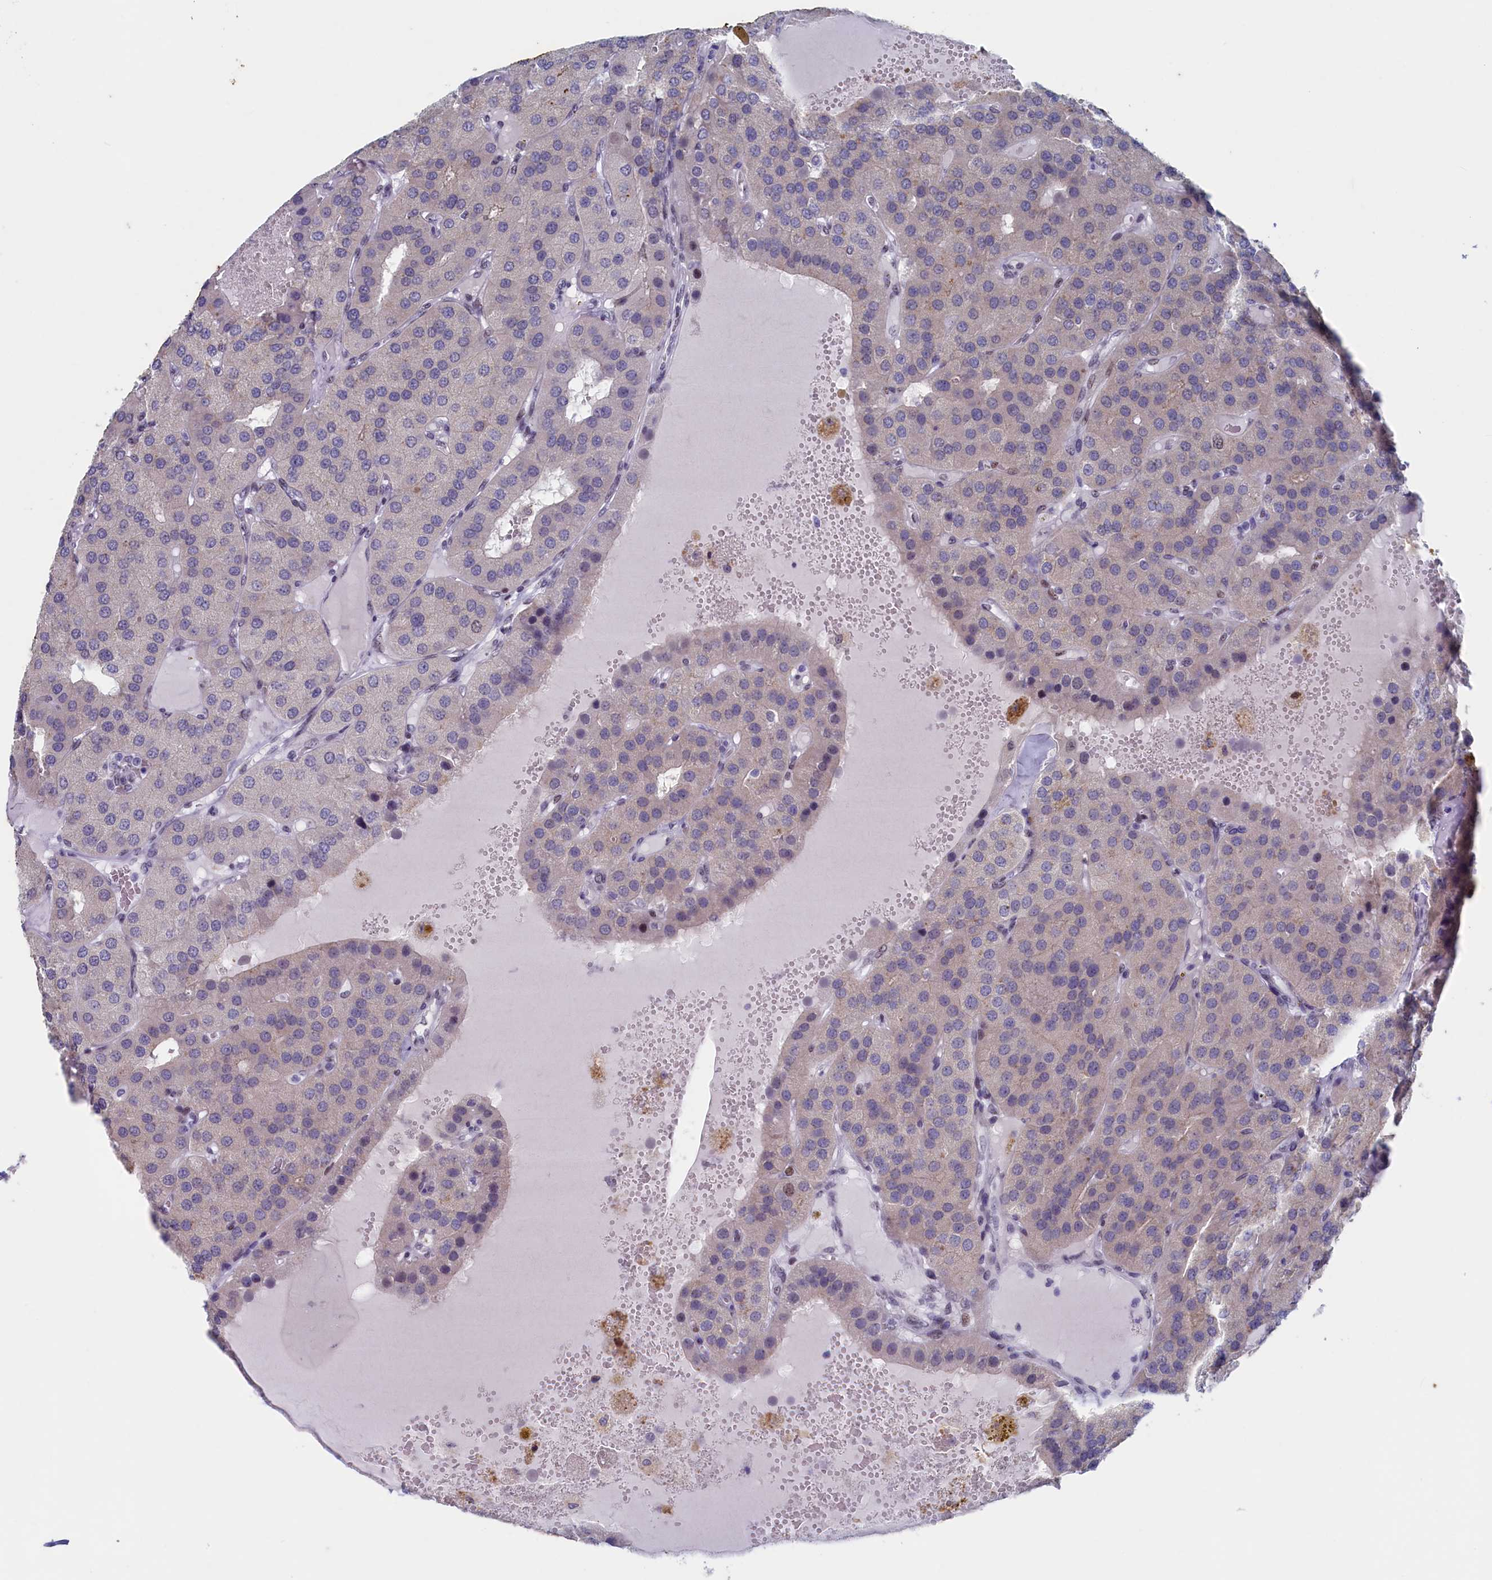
{"staining": {"intensity": "negative", "quantity": "none", "location": "none"}, "tissue": "parathyroid gland", "cell_type": "Glandular cells", "image_type": "normal", "snomed": [{"axis": "morphology", "description": "Normal tissue, NOS"}, {"axis": "morphology", "description": "Adenoma, NOS"}, {"axis": "topography", "description": "Parathyroid gland"}], "caption": "An image of human parathyroid gland is negative for staining in glandular cells. Nuclei are stained in blue.", "gene": "WDR76", "patient": {"sex": "female", "age": 86}}